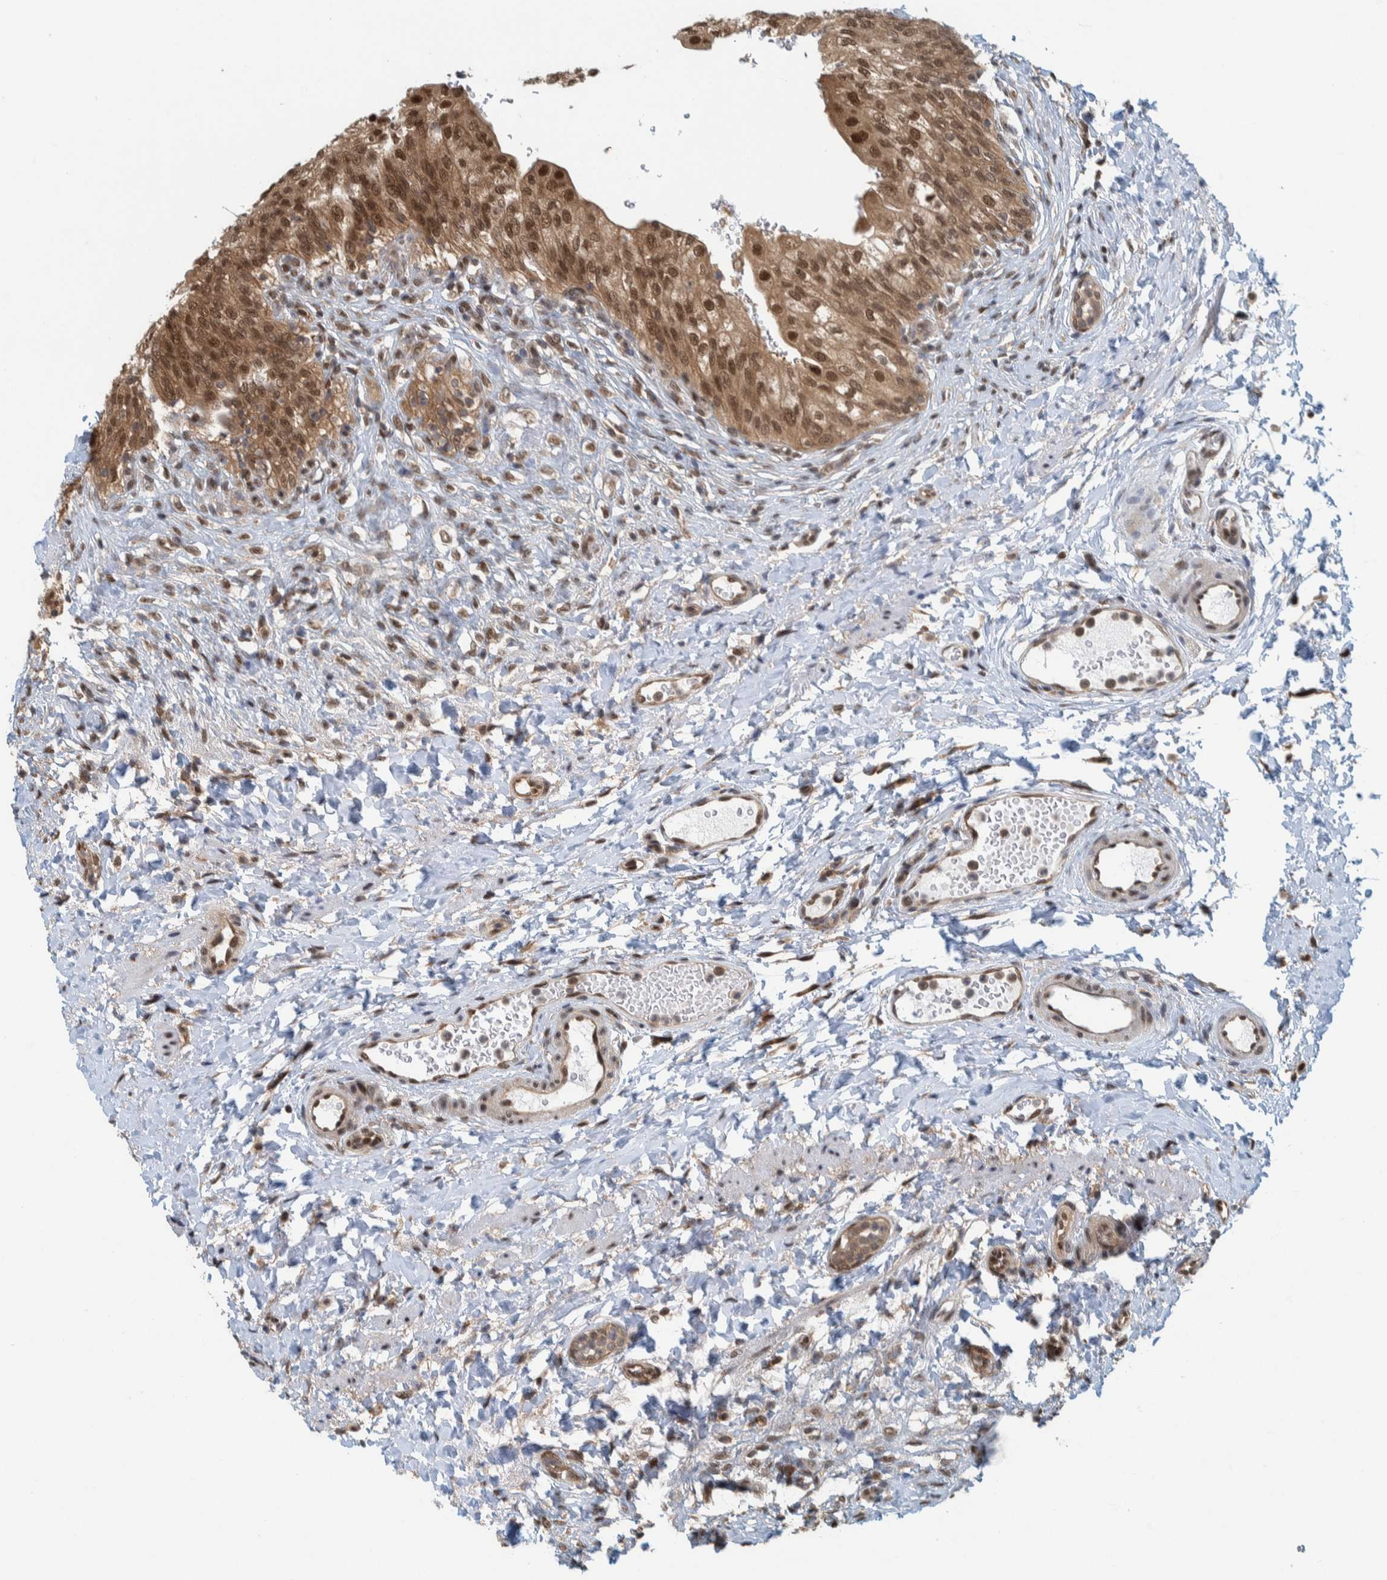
{"staining": {"intensity": "strong", "quantity": ">75%", "location": "cytoplasmic/membranous,nuclear"}, "tissue": "urinary bladder", "cell_type": "Urothelial cells", "image_type": "normal", "snomed": [{"axis": "morphology", "description": "Urothelial carcinoma, High grade"}, {"axis": "topography", "description": "Urinary bladder"}], "caption": "Normal urinary bladder reveals strong cytoplasmic/membranous,nuclear expression in about >75% of urothelial cells, visualized by immunohistochemistry.", "gene": "COPS3", "patient": {"sex": "male", "age": 46}}